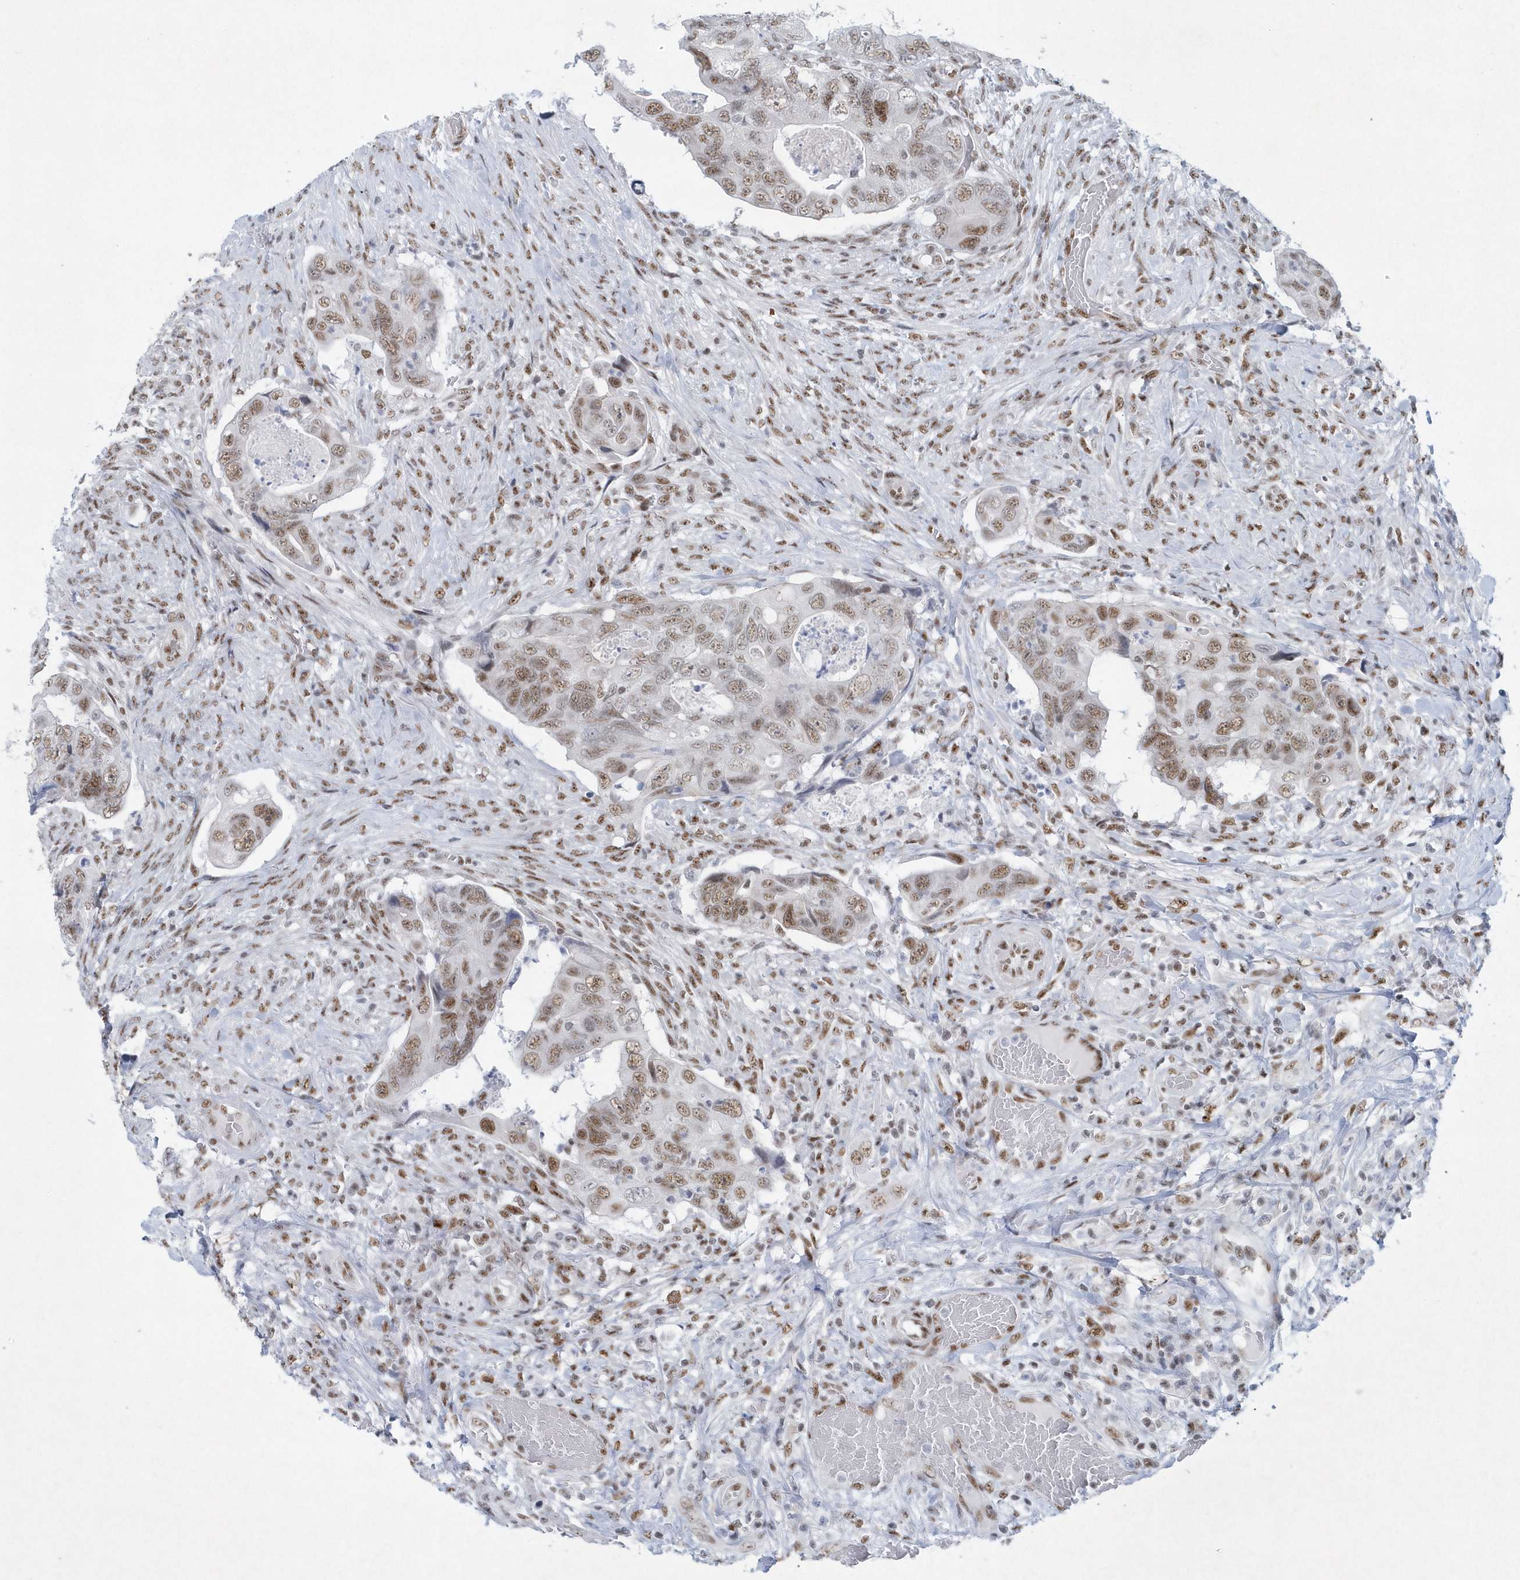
{"staining": {"intensity": "moderate", "quantity": ">75%", "location": "nuclear"}, "tissue": "colorectal cancer", "cell_type": "Tumor cells", "image_type": "cancer", "snomed": [{"axis": "morphology", "description": "Adenocarcinoma, NOS"}, {"axis": "topography", "description": "Rectum"}], "caption": "A micrograph of human adenocarcinoma (colorectal) stained for a protein displays moderate nuclear brown staining in tumor cells.", "gene": "DCLRE1A", "patient": {"sex": "male", "age": 63}}